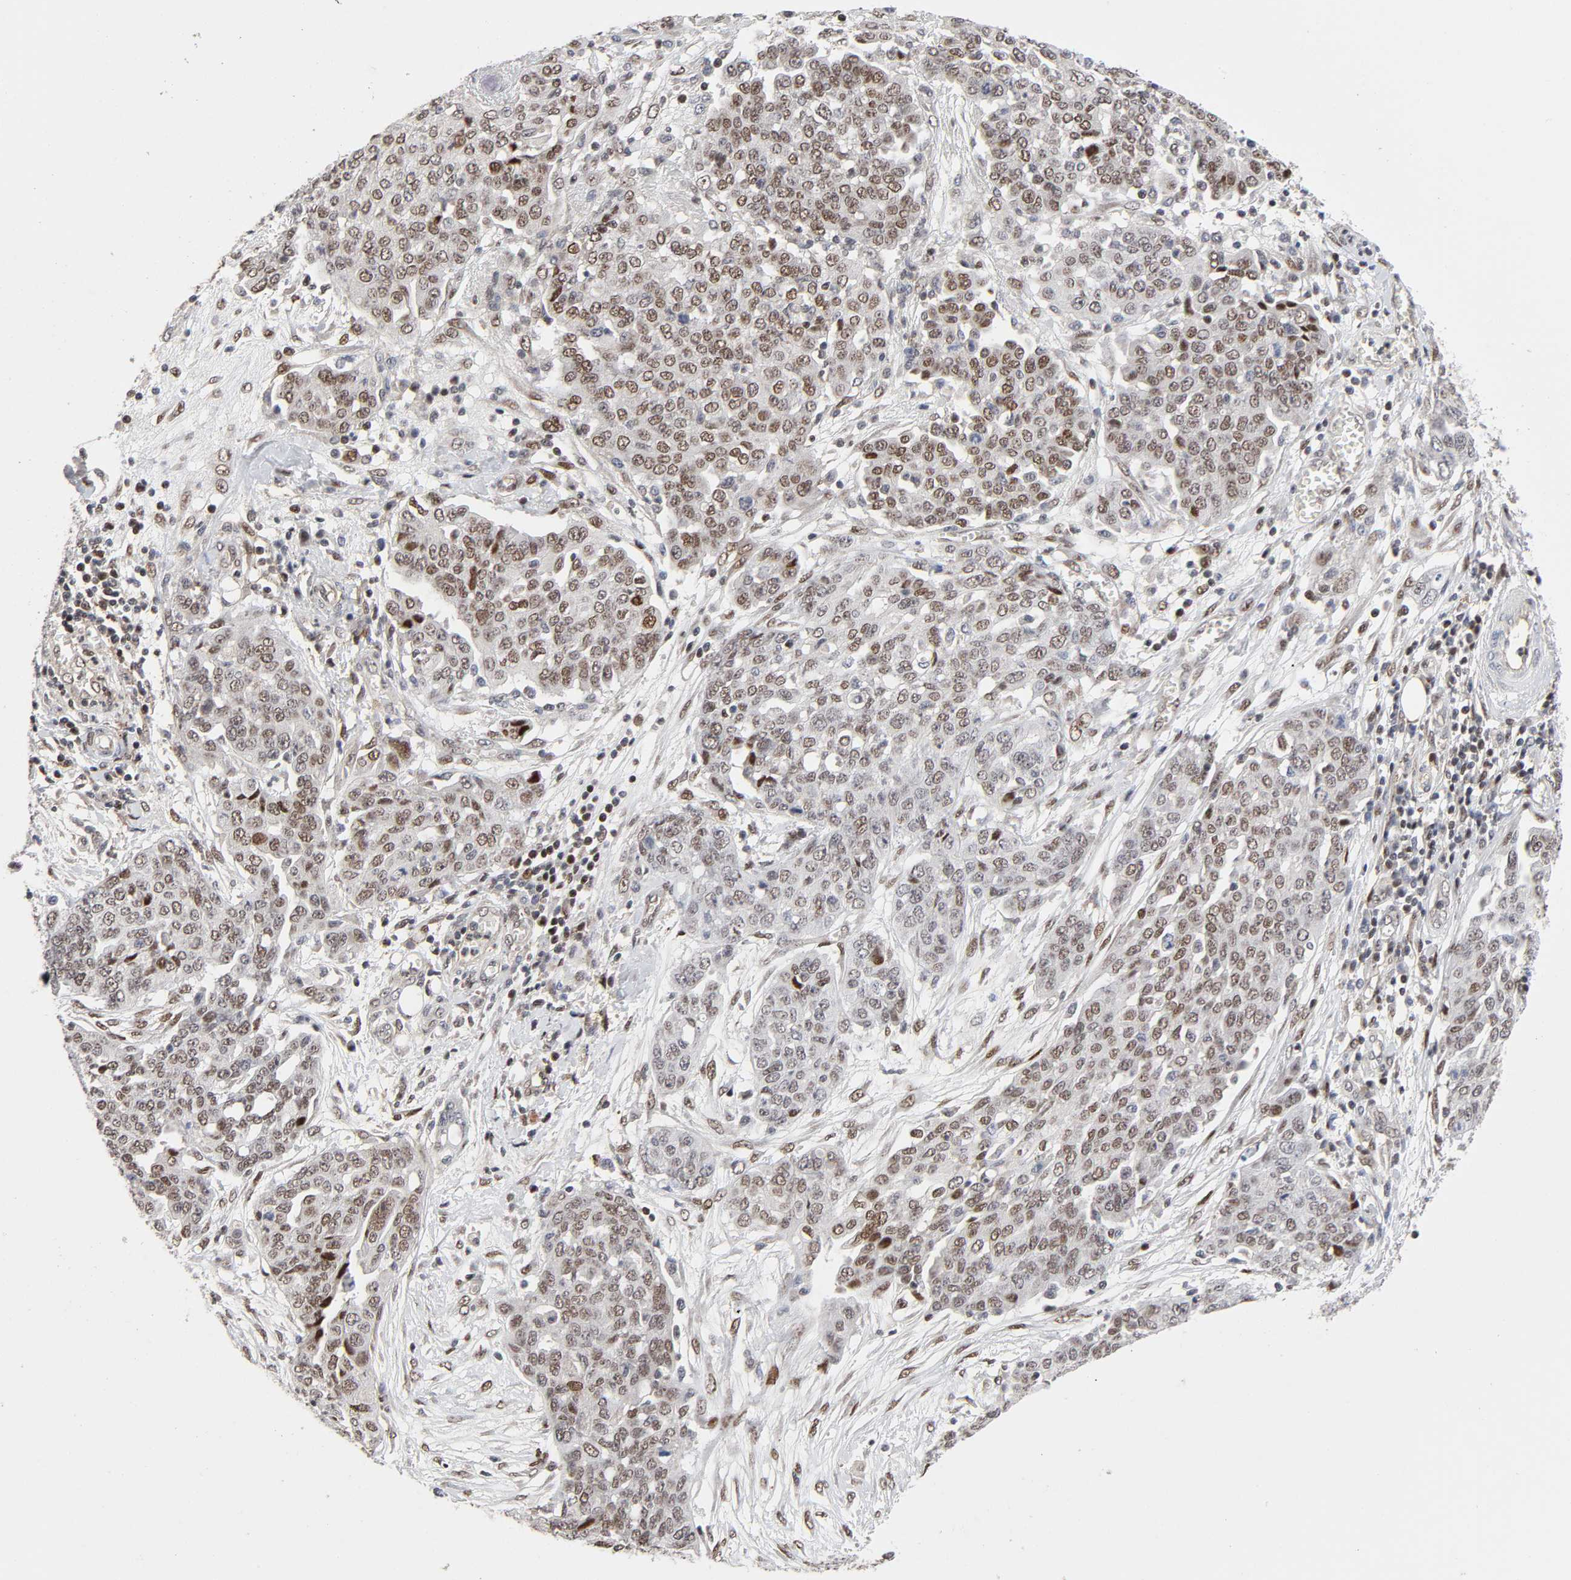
{"staining": {"intensity": "weak", "quantity": ">75%", "location": "nuclear"}, "tissue": "ovarian cancer", "cell_type": "Tumor cells", "image_type": "cancer", "snomed": [{"axis": "morphology", "description": "Cystadenocarcinoma, serous, NOS"}, {"axis": "topography", "description": "Soft tissue"}, {"axis": "topography", "description": "Ovary"}], "caption": "This image exhibits IHC staining of ovarian serous cystadenocarcinoma, with low weak nuclear positivity in approximately >75% of tumor cells.", "gene": "STK38", "patient": {"sex": "female", "age": 57}}